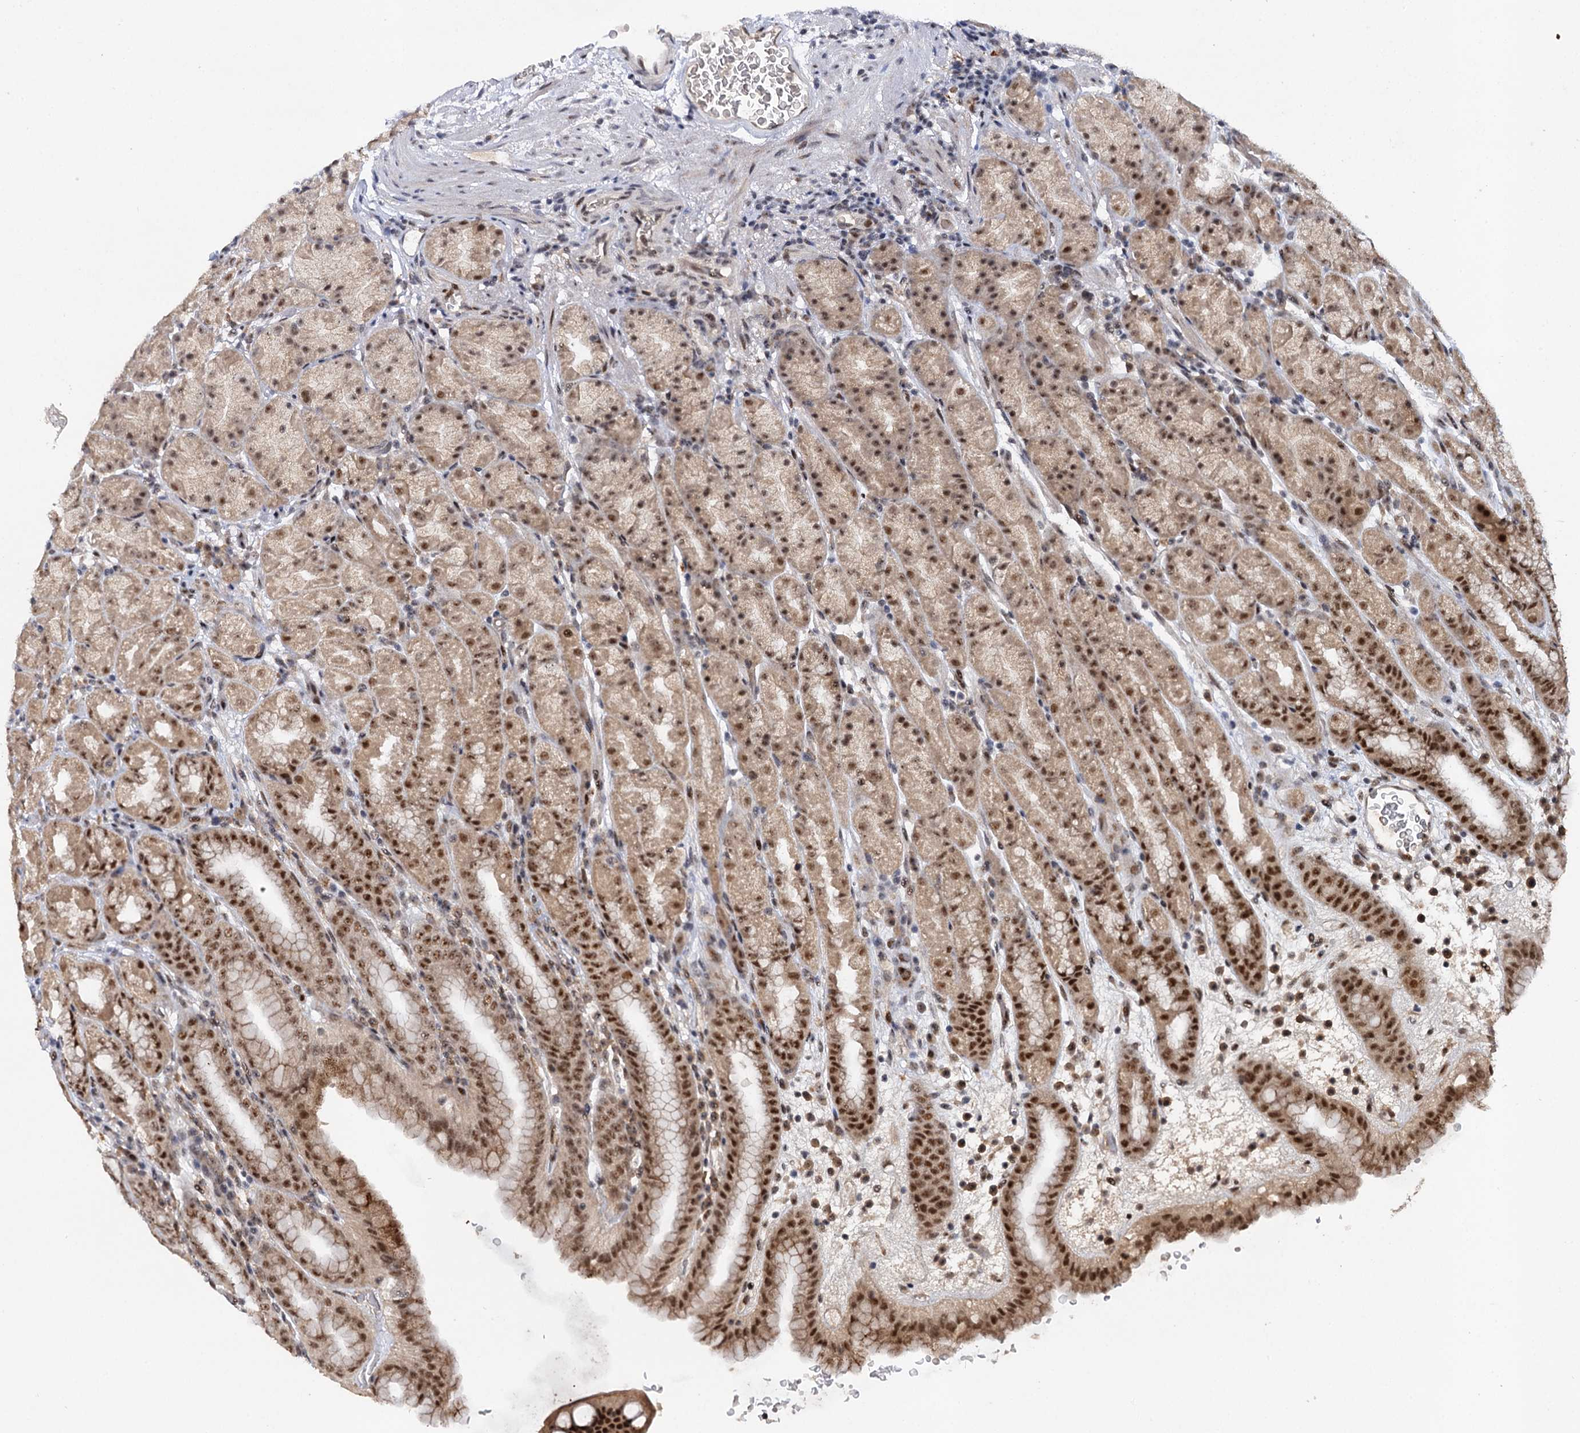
{"staining": {"intensity": "moderate", "quantity": ">75%", "location": "cytoplasmic/membranous,nuclear"}, "tissue": "stomach", "cell_type": "Glandular cells", "image_type": "normal", "snomed": [{"axis": "morphology", "description": "Normal tissue, NOS"}, {"axis": "topography", "description": "Stomach, upper"}], "caption": "A photomicrograph of human stomach stained for a protein reveals moderate cytoplasmic/membranous,nuclear brown staining in glandular cells.", "gene": "BUD13", "patient": {"sex": "male", "age": 68}}